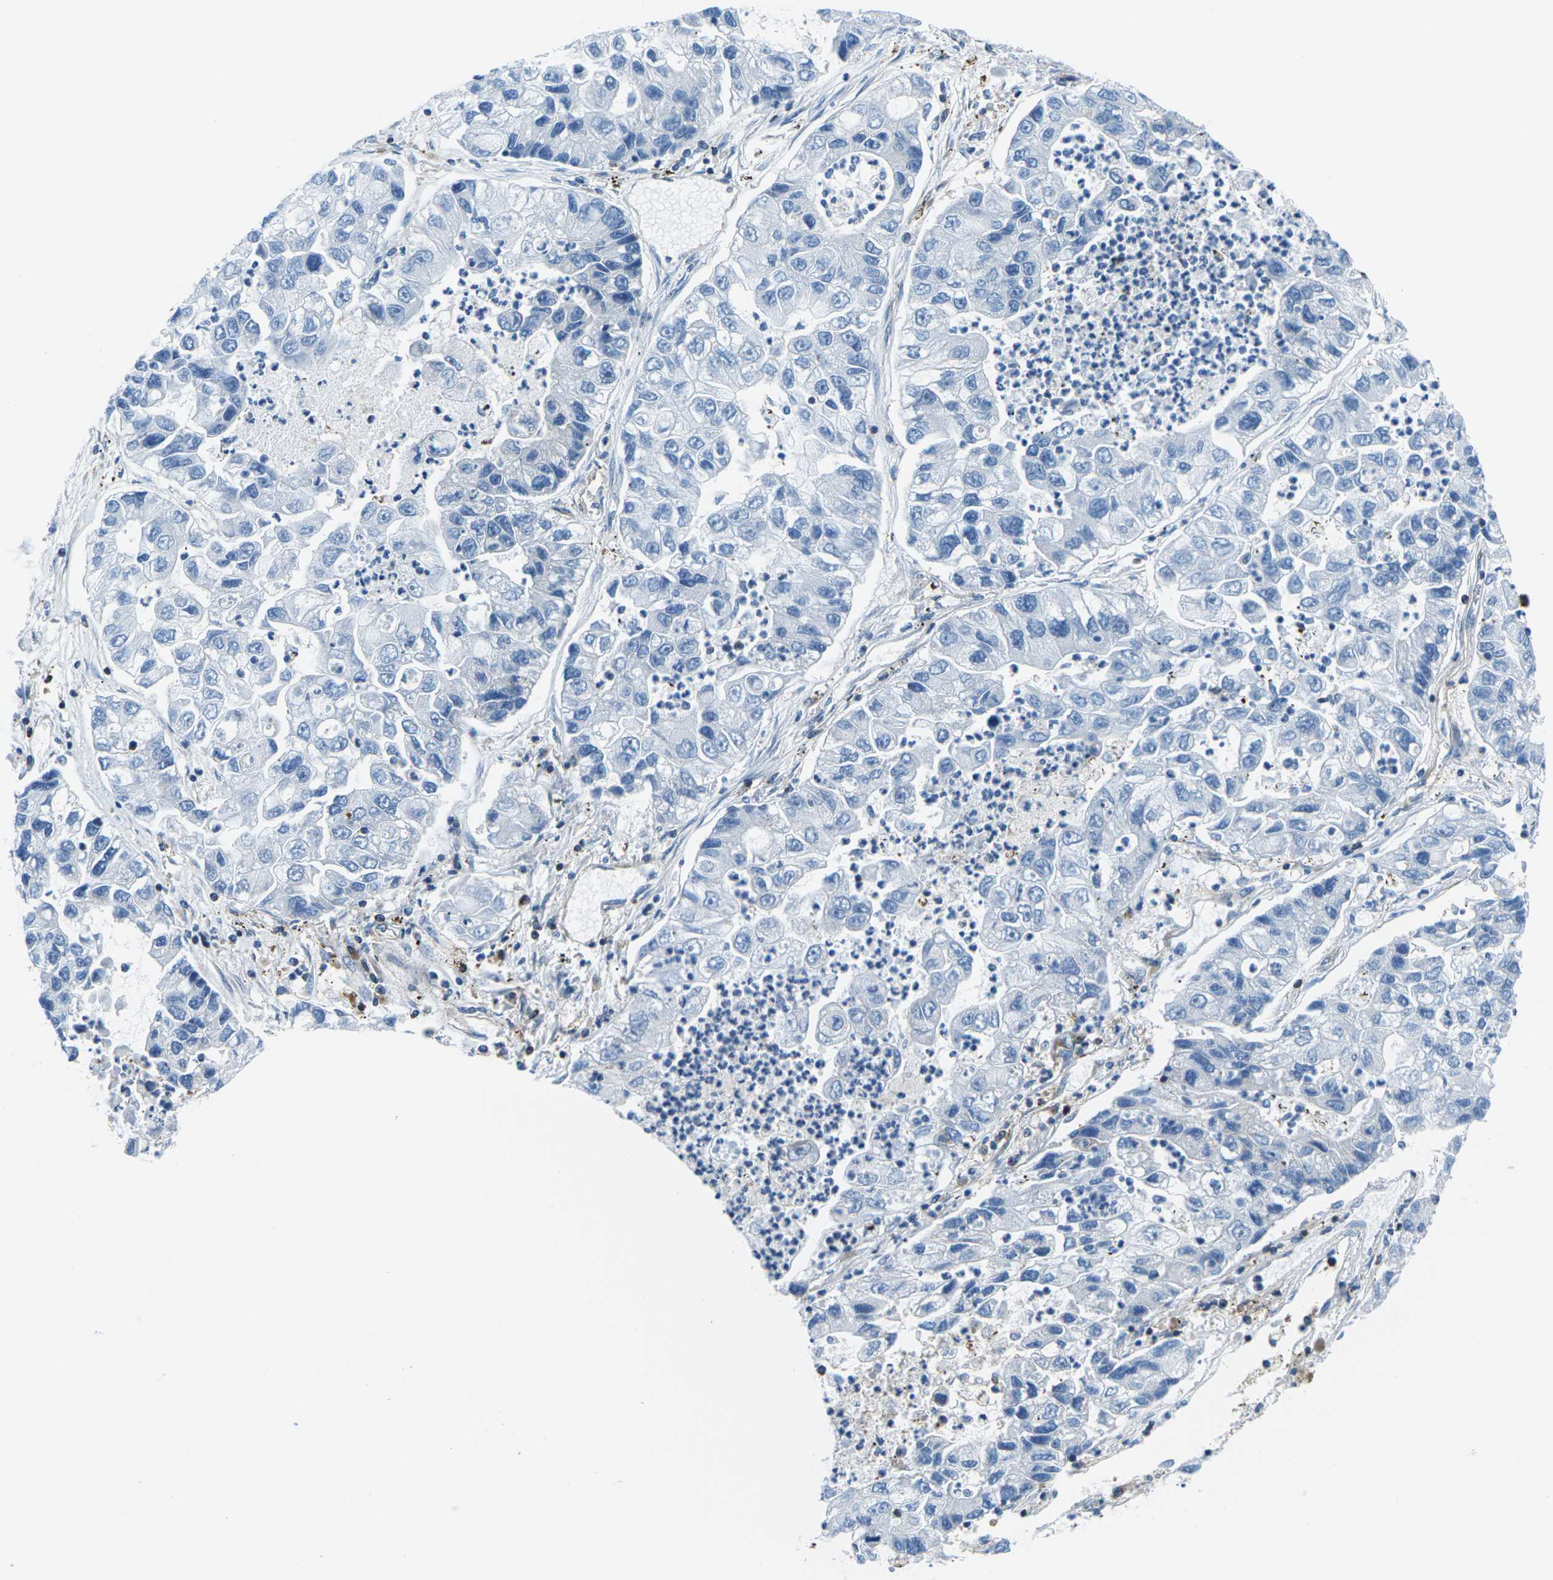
{"staining": {"intensity": "negative", "quantity": "none", "location": "none"}, "tissue": "lung cancer", "cell_type": "Tumor cells", "image_type": "cancer", "snomed": [{"axis": "morphology", "description": "Adenocarcinoma, NOS"}, {"axis": "topography", "description": "Lung"}], "caption": "DAB (3,3'-diaminobenzidine) immunohistochemical staining of human adenocarcinoma (lung) reveals no significant expression in tumor cells. Nuclei are stained in blue.", "gene": "SOCS4", "patient": {"sex": "female", "age": 51}}